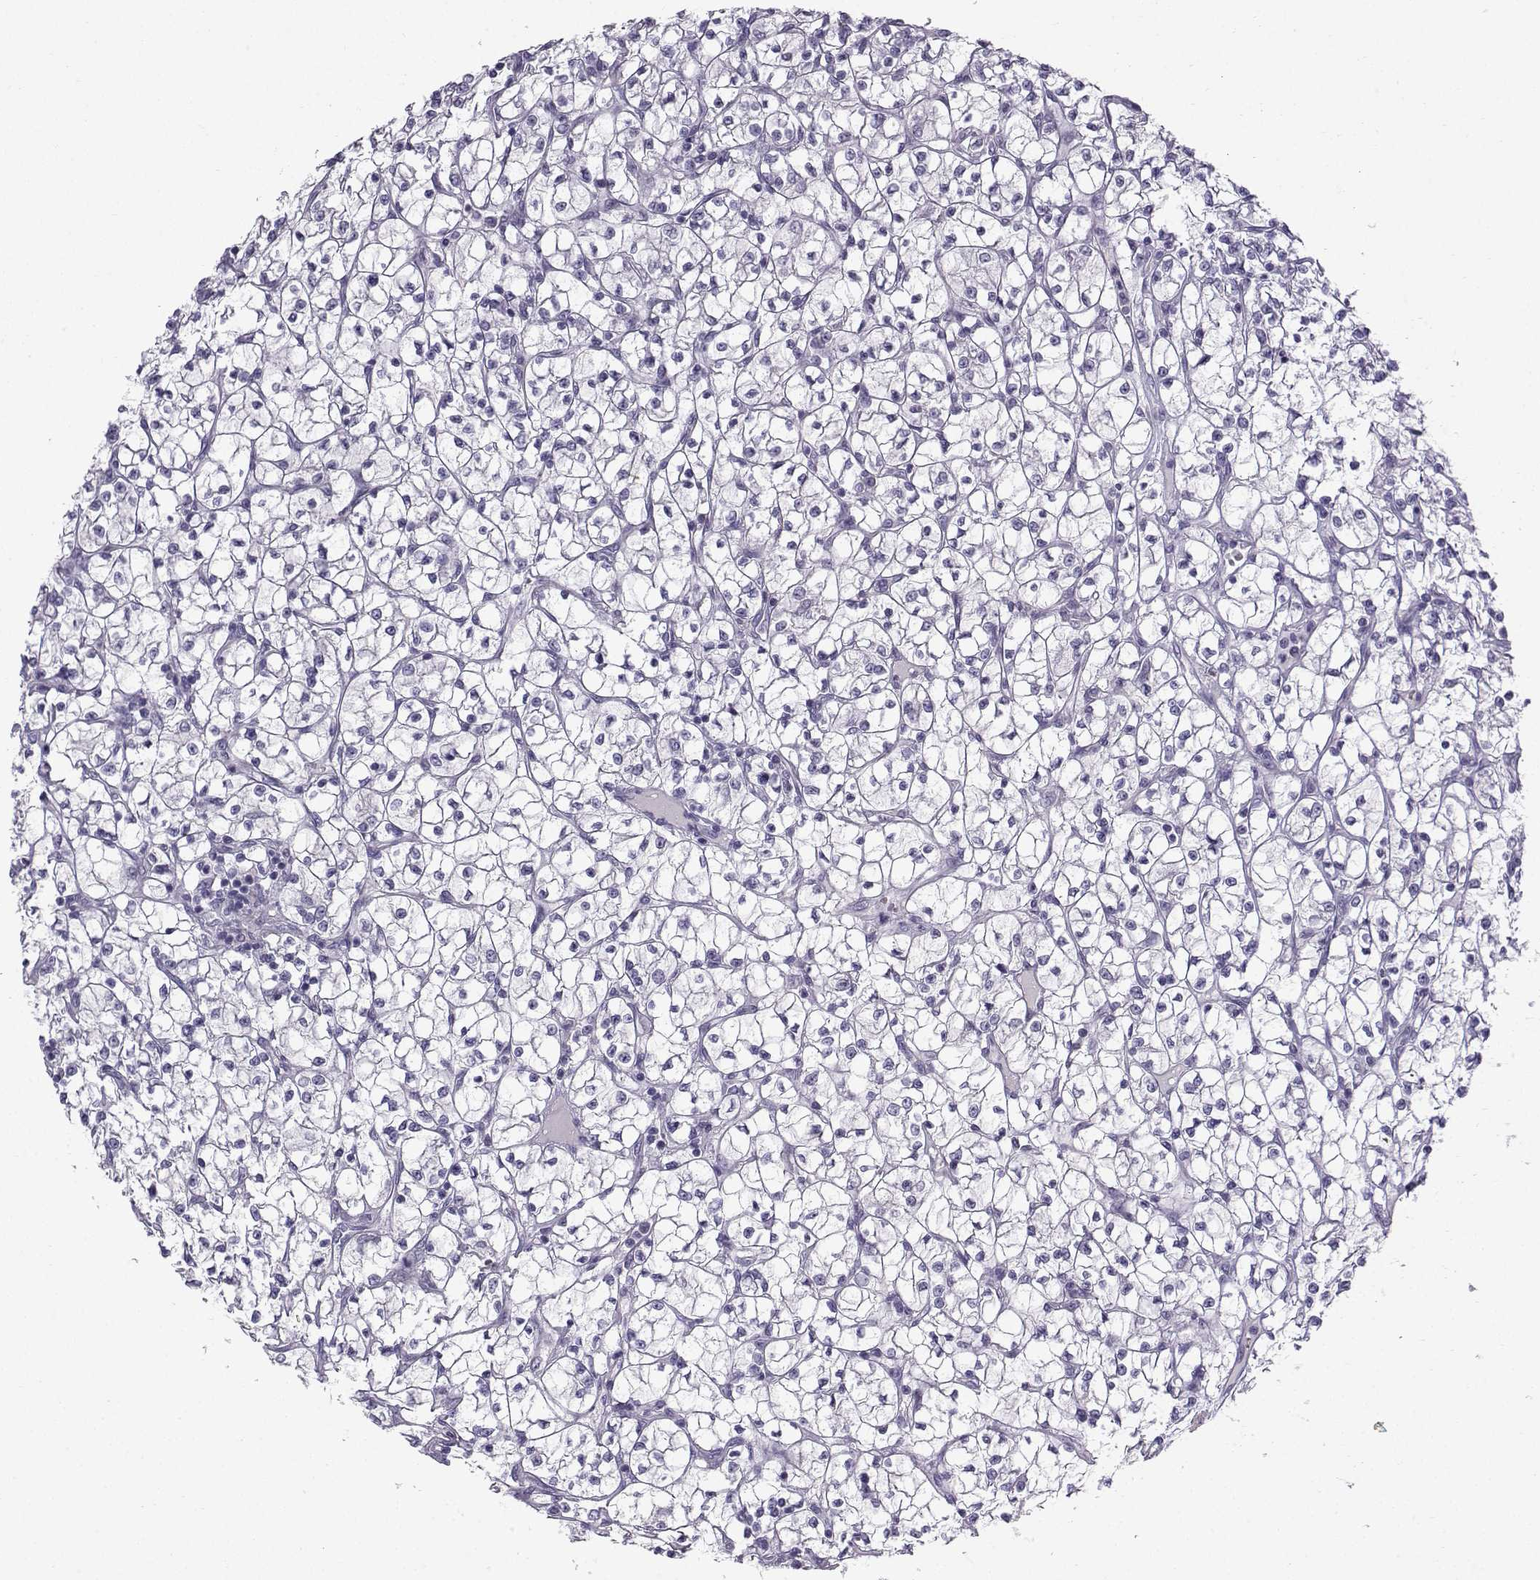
{"staining": {"intensity": "negative", "quantity": "none", "location": "none"}, "tissue": "renal cancer", "cell_type": "Tumor cells", "image_type": "cancer", "snomed": [{"axis": "morphology", "description": "Adenocarcinoma, NOS"}, {"axis": "topography", "description": "Kidney"}], "caption": "This is an immunohistochemistry (IHC) micrograph of human renal adenocarcinoma. There is no staining in tumor cells.", "gene": "ZBTB8B", "patient": {"sex": "female", "age": 64}}